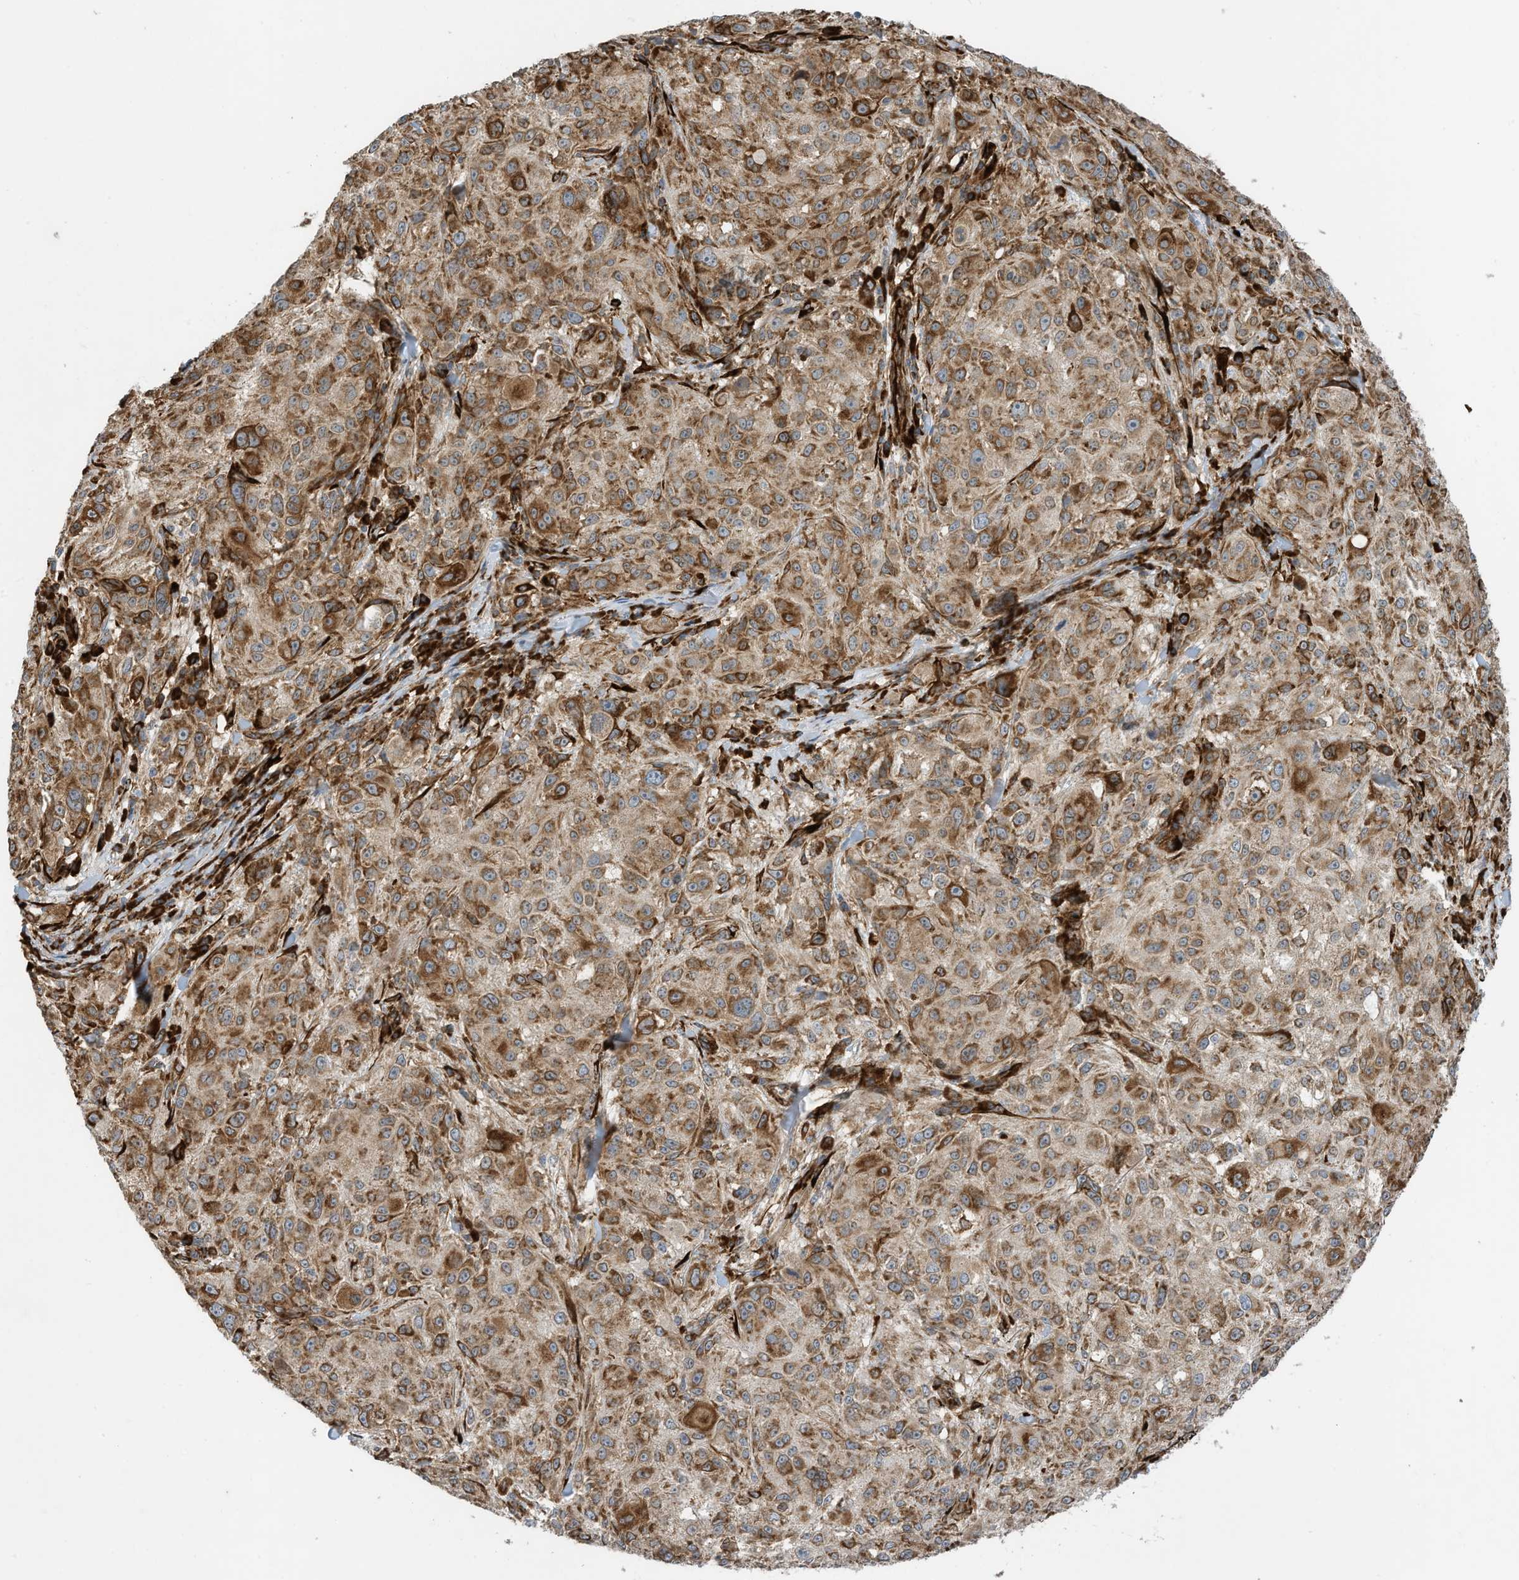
{"staining": {"intensity": "moderate", "quantity": ">75%", "location": "cytoplasmic/membranous"}, "tissue": "melanoma", "cell_type": "Tumor cells", "image_type": "cancer", "snomed": [{"axis": "morphology", "description": "Necrosis, NOS"}, {"axis": "morphology", "description": "Malignant melanoma, NOS"}, {"axis": "topography", "description": "Skin"}], "caption": "An image showing moderate cytoplasmic/membranous expression in about >75% of tumor cells in melanoma, as visualized by brown immunohistochemical staining.", "gene": "ZBTB45", "patient": {"sex": "female", "age": 87}}